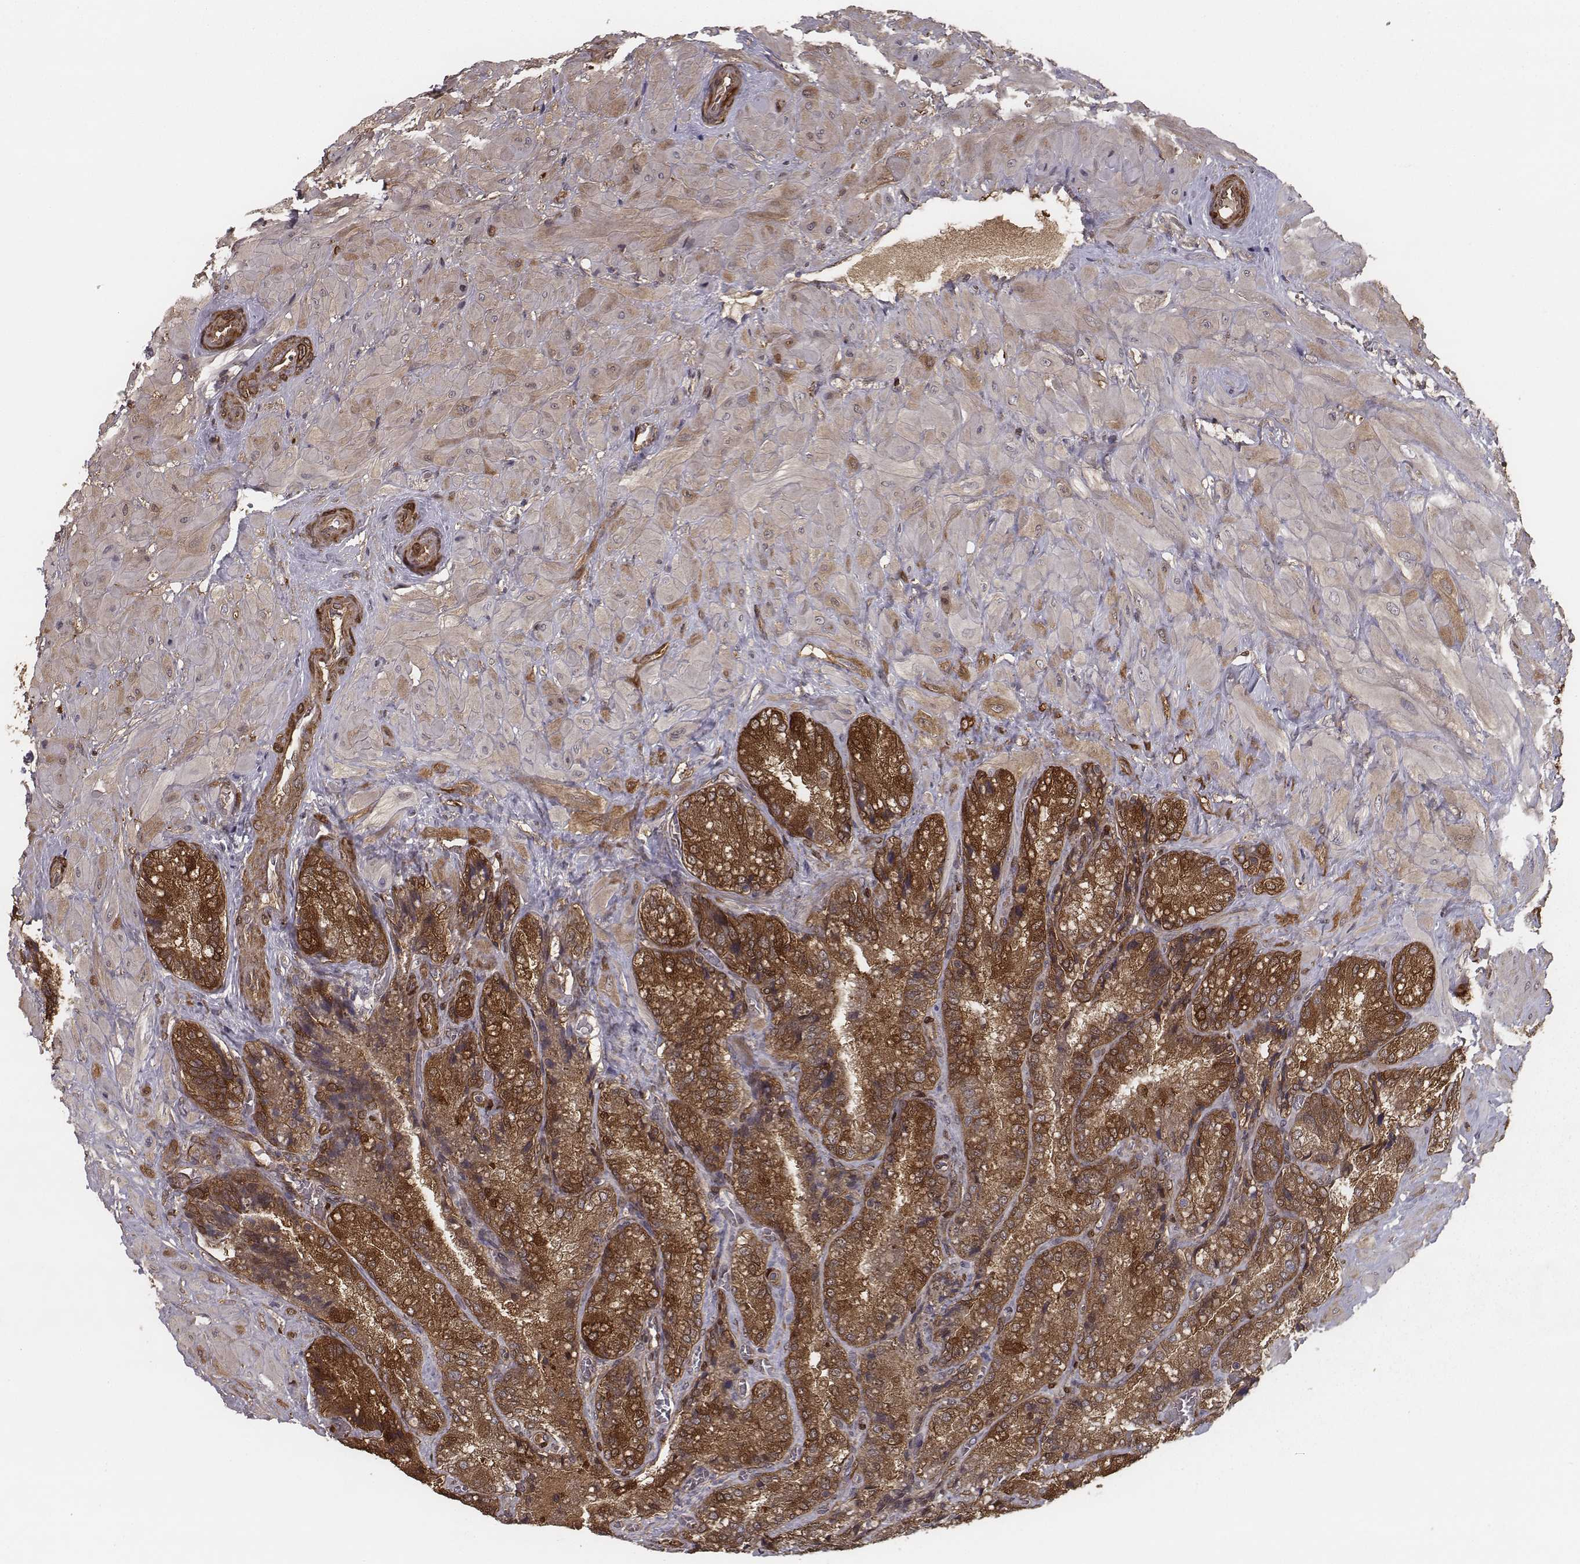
{"staining": {"intensity": "strong", "quantity": "25%-75%", "location": "cytoplasmic/membranous"}, "tissue": "seminal vesicle", "cell_type": "Glandular cells", "image_type": "normal", "snomed": [{"axis": "morphology", "description": "Normal tissue, NOS"}, {"axis": "topography", "description": "Seminal veicle"}], "caption": "Seminal vesicle stained with DAB (3,3'-diaminobenzidine) IHC reveals high levels of strong cytoplasmic/membranous staining in approximately 25%-75% of glandular cells.", "gene": "ISYNA1", "patient": {"sex": "male", "age": 57}}